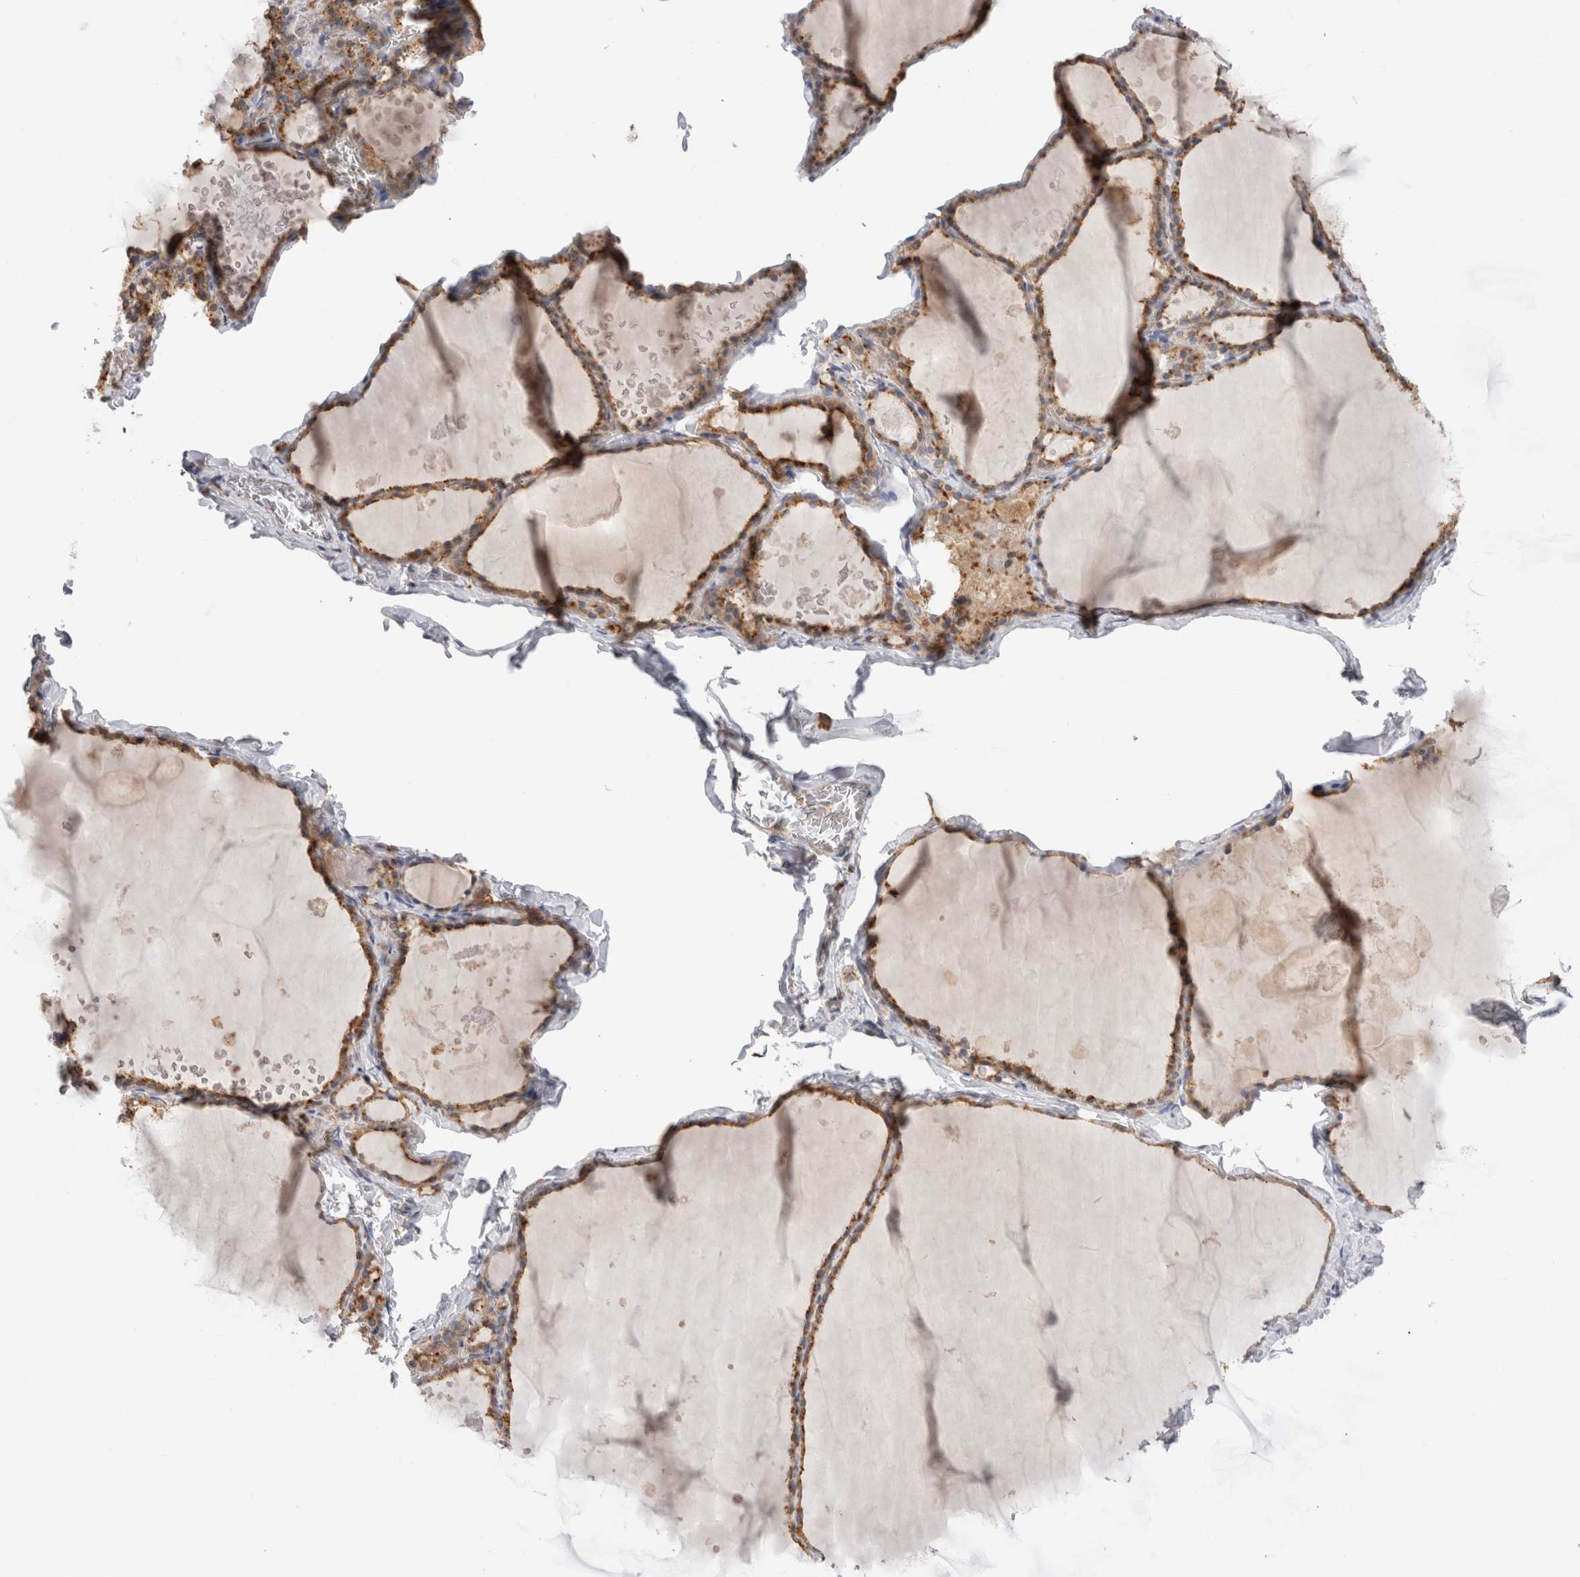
{"staining": {"intensity": "moderate", "quantity": ">75%", "location": "cytoplasmic/membranous"}, "tissue": "thyroid gland", "cell_type": "Glandular cells", "image_type": "normal", "snomed": [{"axis": "morphology", "description": "Normal tissue, NOS"}, {"axis": "topography", "description": "Thyroid gland"}], "caption": "This micrograph shows IHC staining of normal human thyroid gland, with medium moderate cytoplasmic/membranous expression in approximately >75% of glandular cells.", "gene": "GNS", "patient": {"sex": "male", "age": 56}}